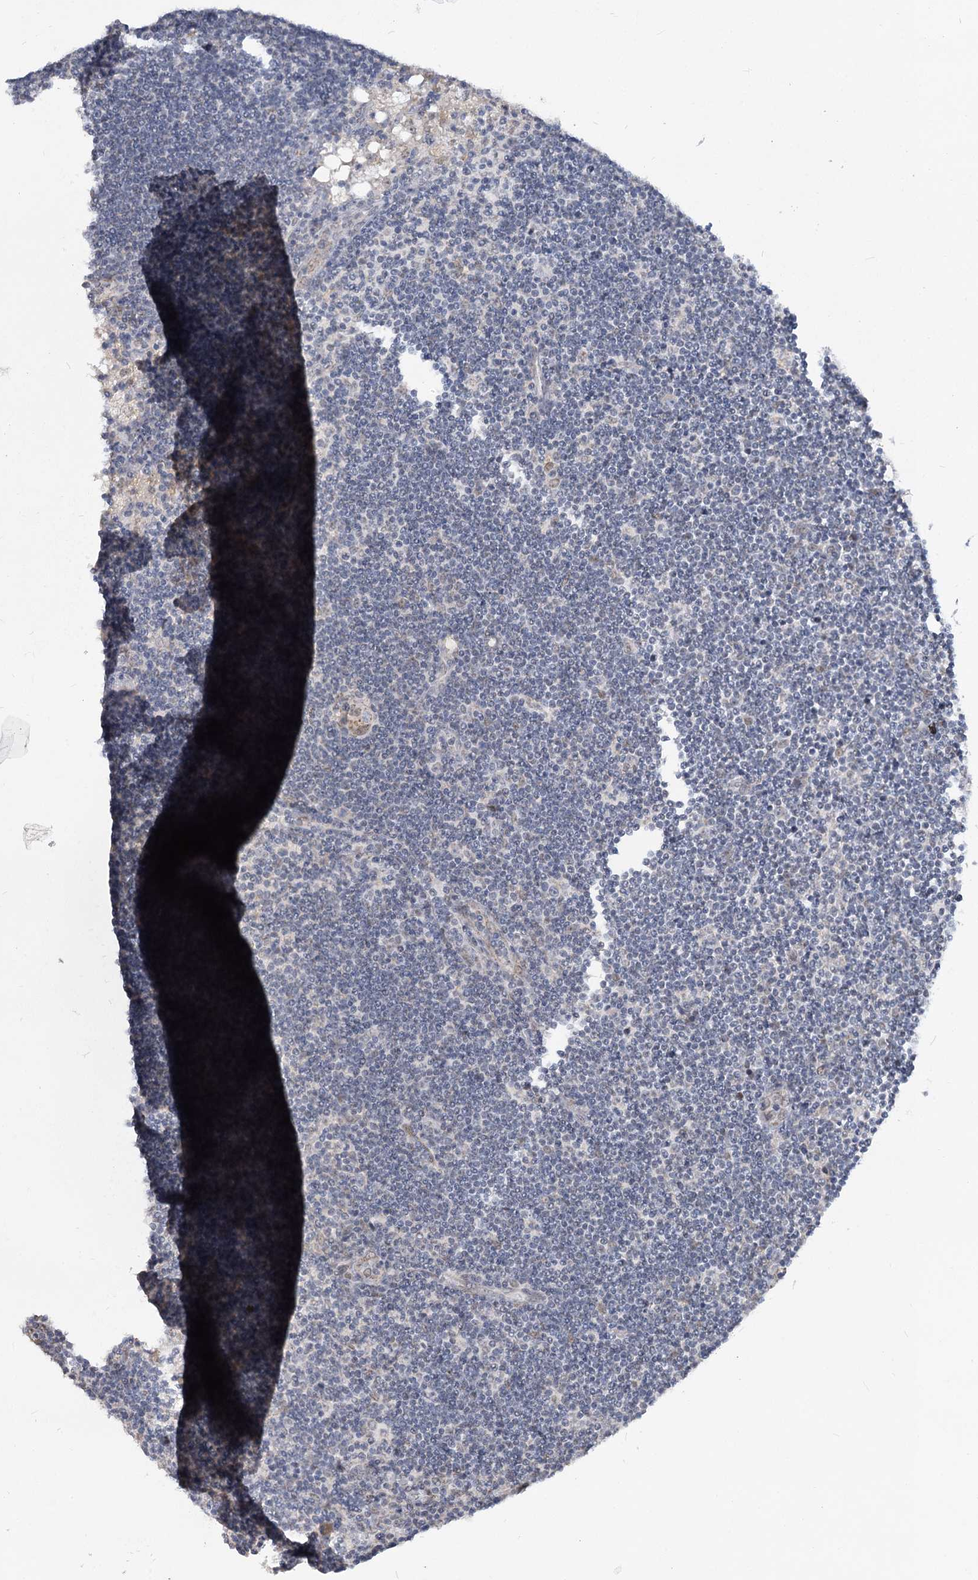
{"staining": {"intensity": "weak", "quantity": "<25%", "location": "cytoplasmic/membranous"}, "tissue": "lymph node", "cell_type": "Germinal center cells", "image_type": "normal", "snomed": [{"axis": "morphology", "description": "Normal tissue, NOS"}, {"axis": "topography", "description": "Lymph node"}], "caption": "Germinal center cells show no significant positivity in unremarkable lymph node.", "gene": "RUFY4", "patient": {"sex": "male", "age": 24}}